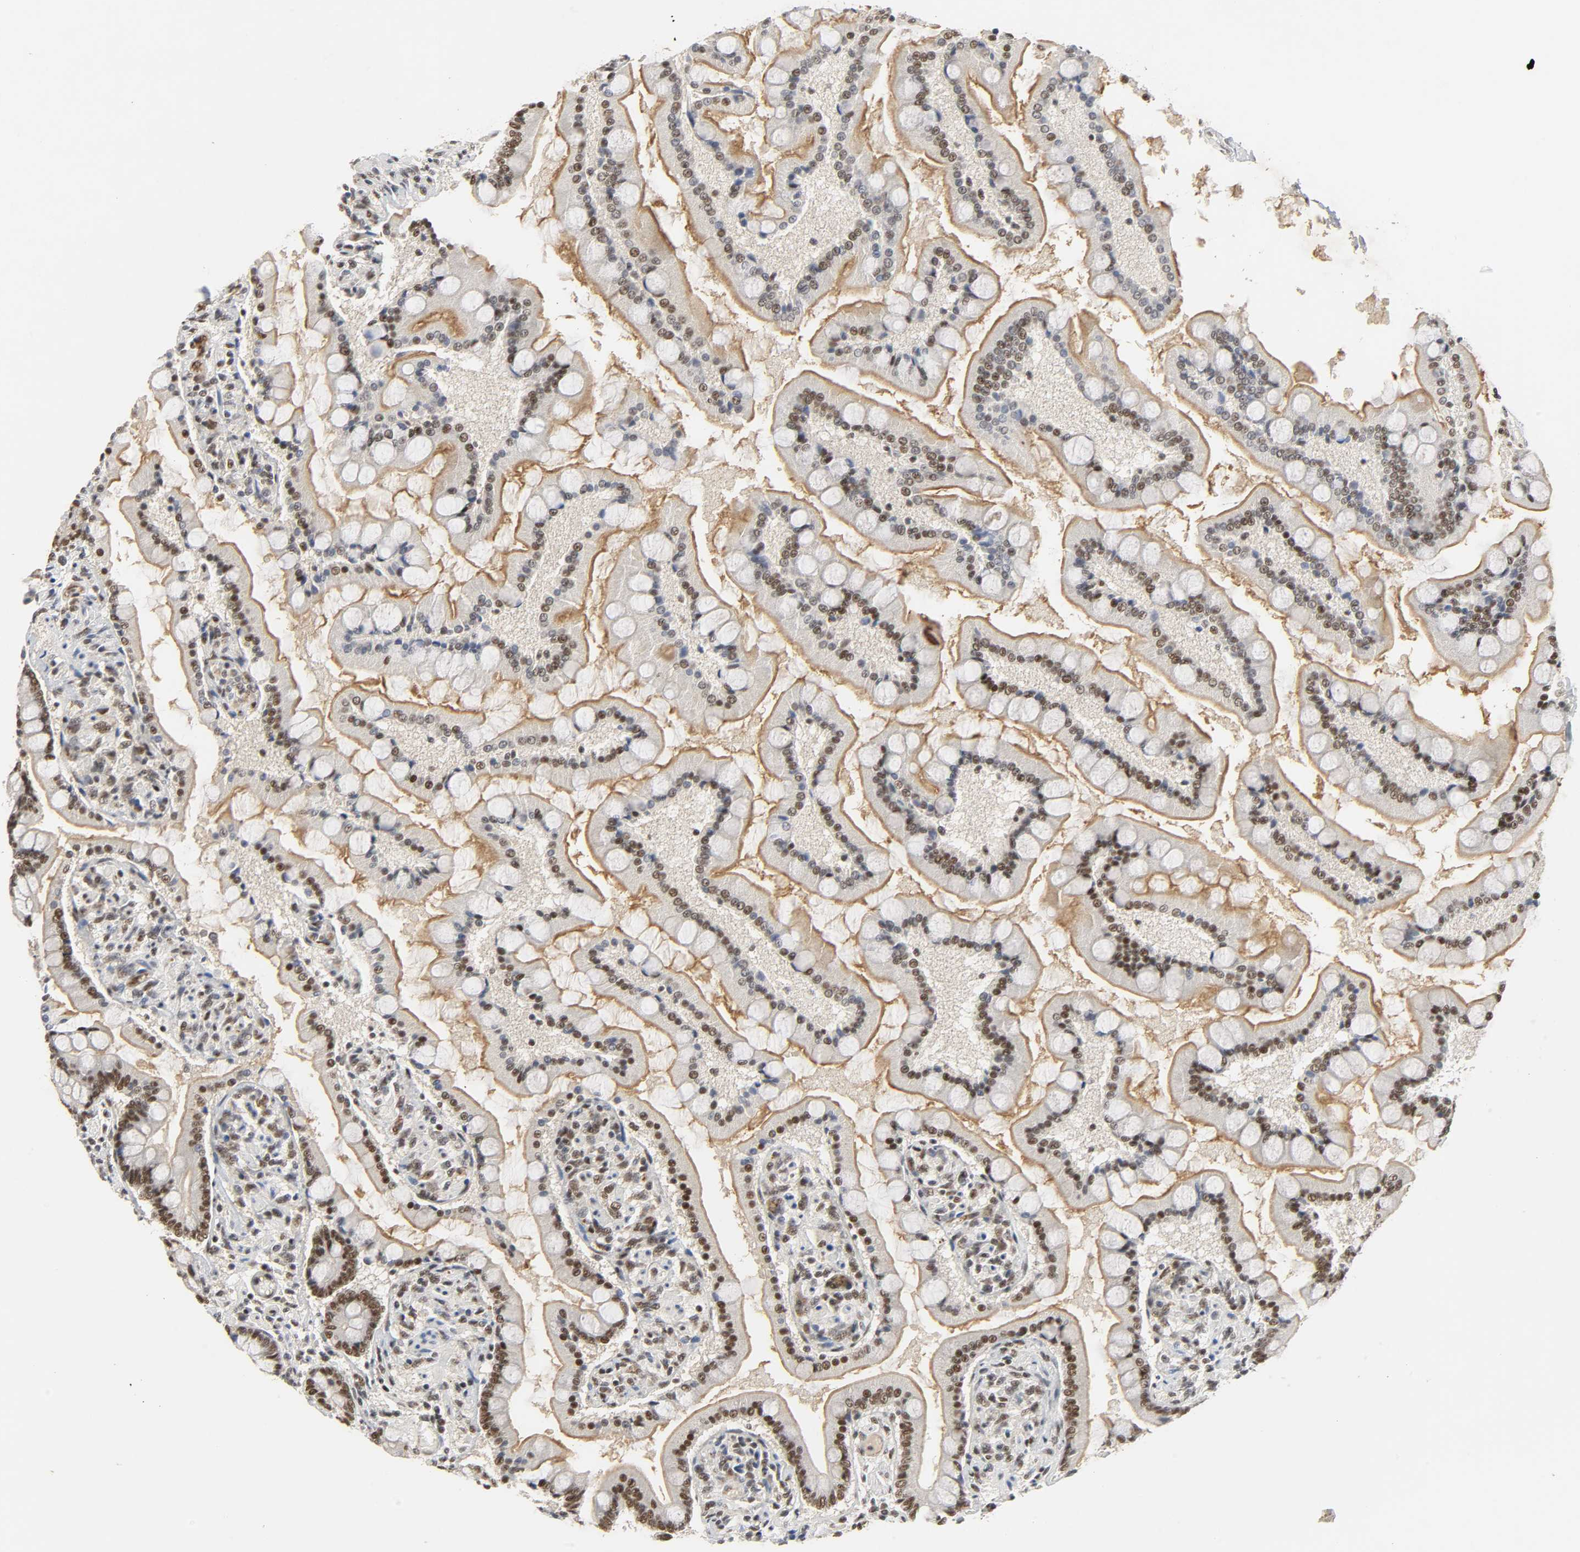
{"staining": {"intensity": "moderate", "quantity": ">75%", "location": "cytoplasmic/membranous,nuclear"}, "tissue": "small intestine", "cell_type": "Glandular cells", "image_type": "normal", "snomed": [{"axis": "morphology", "description": "Normal tissue, NOS"}, {"axis": "topography", "description": "Small intestine"}], "caption": "Immunohistochemistry image of normal small intestine stained for a protein (brown), which reveals medium levels of moderate cytoplasmic/membranous,nuclear expression in approximately >75% of glandular cells.", "gene": "NCOA6", "patient": {"sex": "male", "age": 41}}